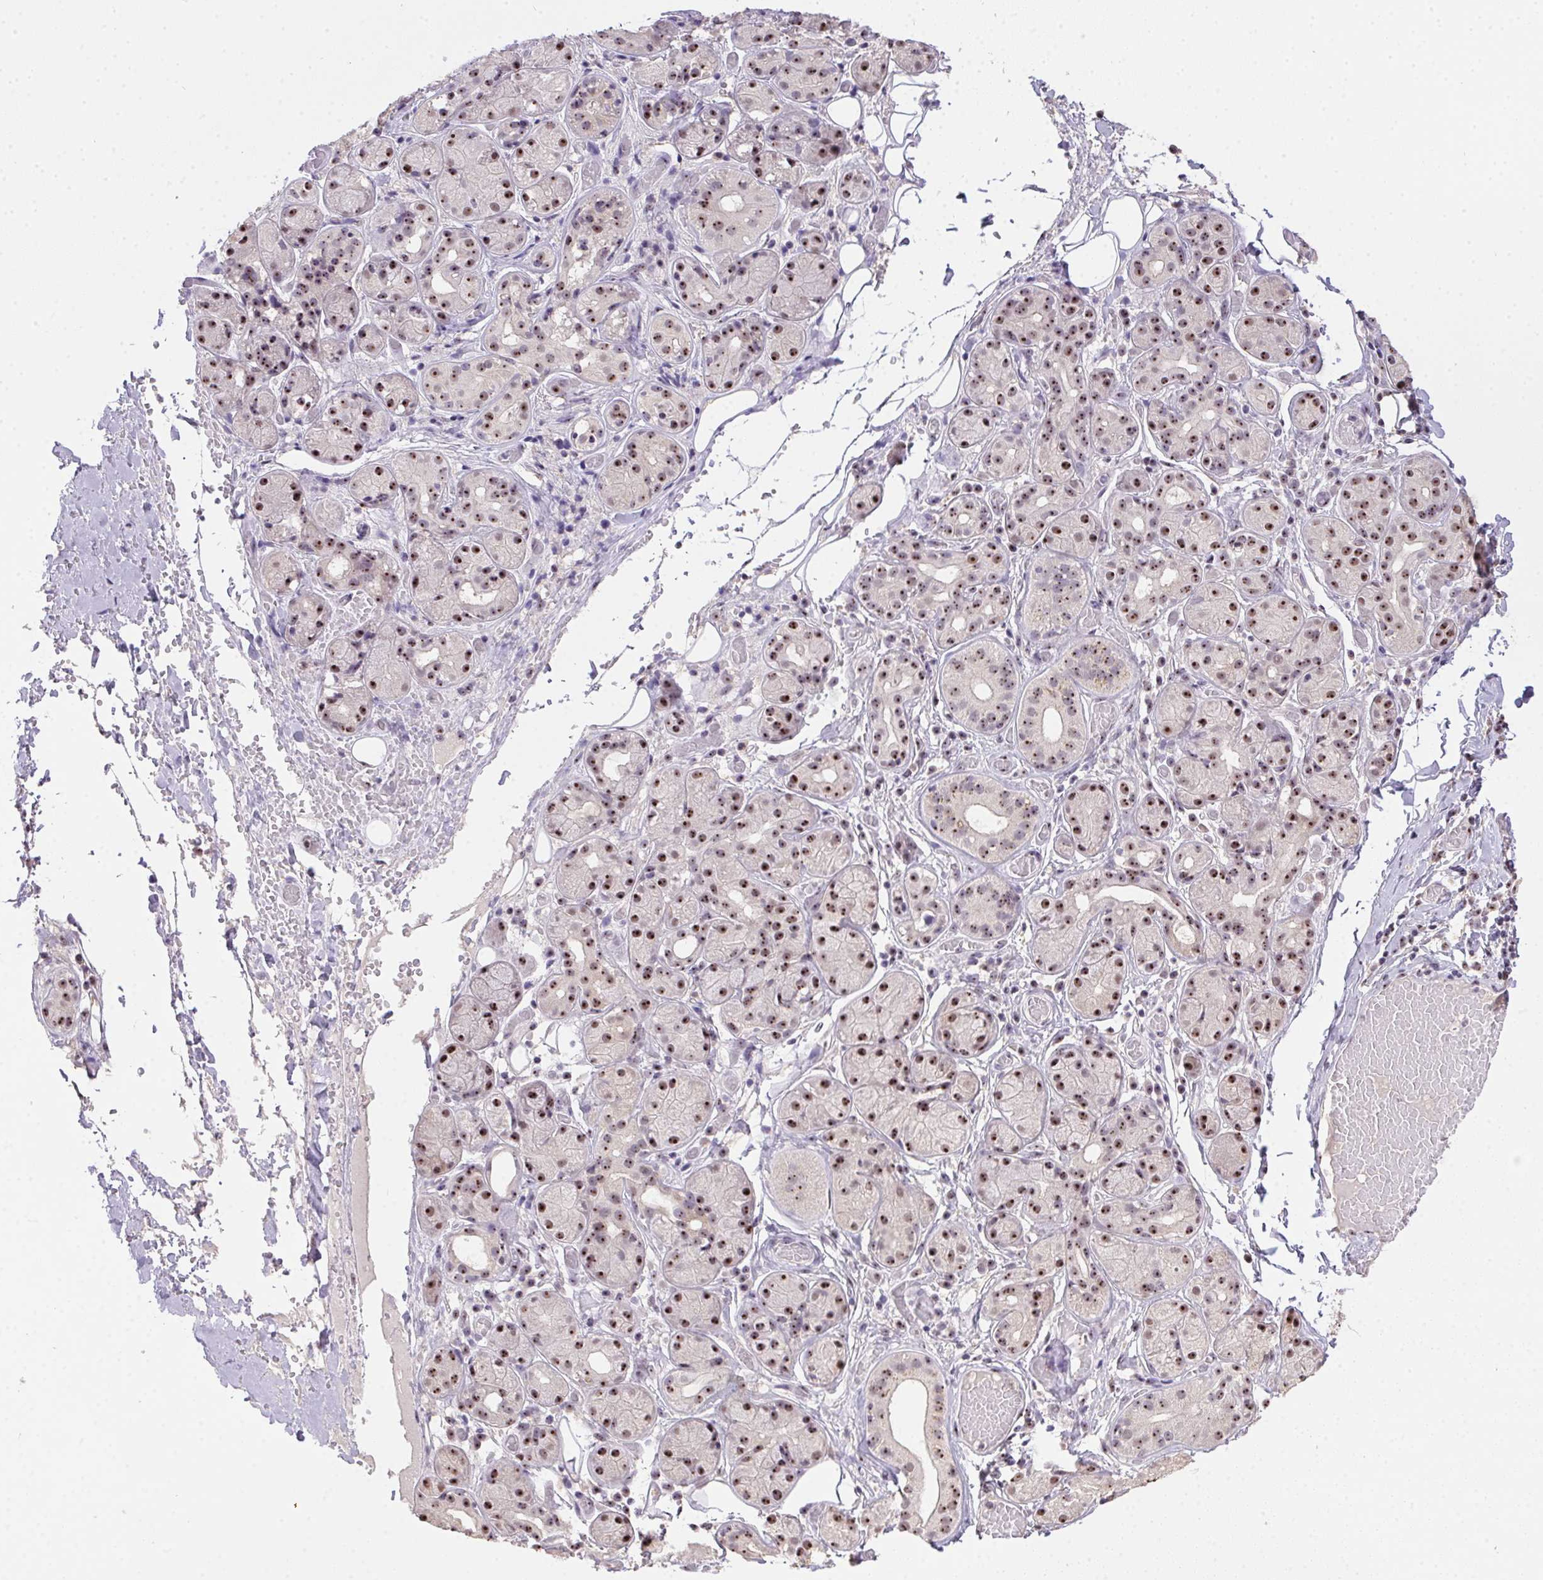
{"staining": {"intensity": "moderate", "quantity": ">75%", "location": "nuclear"}, "tissue": "salivary gland", "cell_type": "Glandular cells", "image_type": "normal", "snomed": [{"axis": "morphology", "description": "Normal tissue, NOS"}, {"axis": "topography", "description": "Salivary gland"}, {"axis": "topography", "description": "Peripheral nerve tissue"}], "caption": "Immunohistochemistry of unremarkable human salivary gland exhibits medium levels of moderate nuclear staining in approximately >75% of glandular cells.", "gene": "BATF2", "patient": {"sex": "male", "age": 71}}